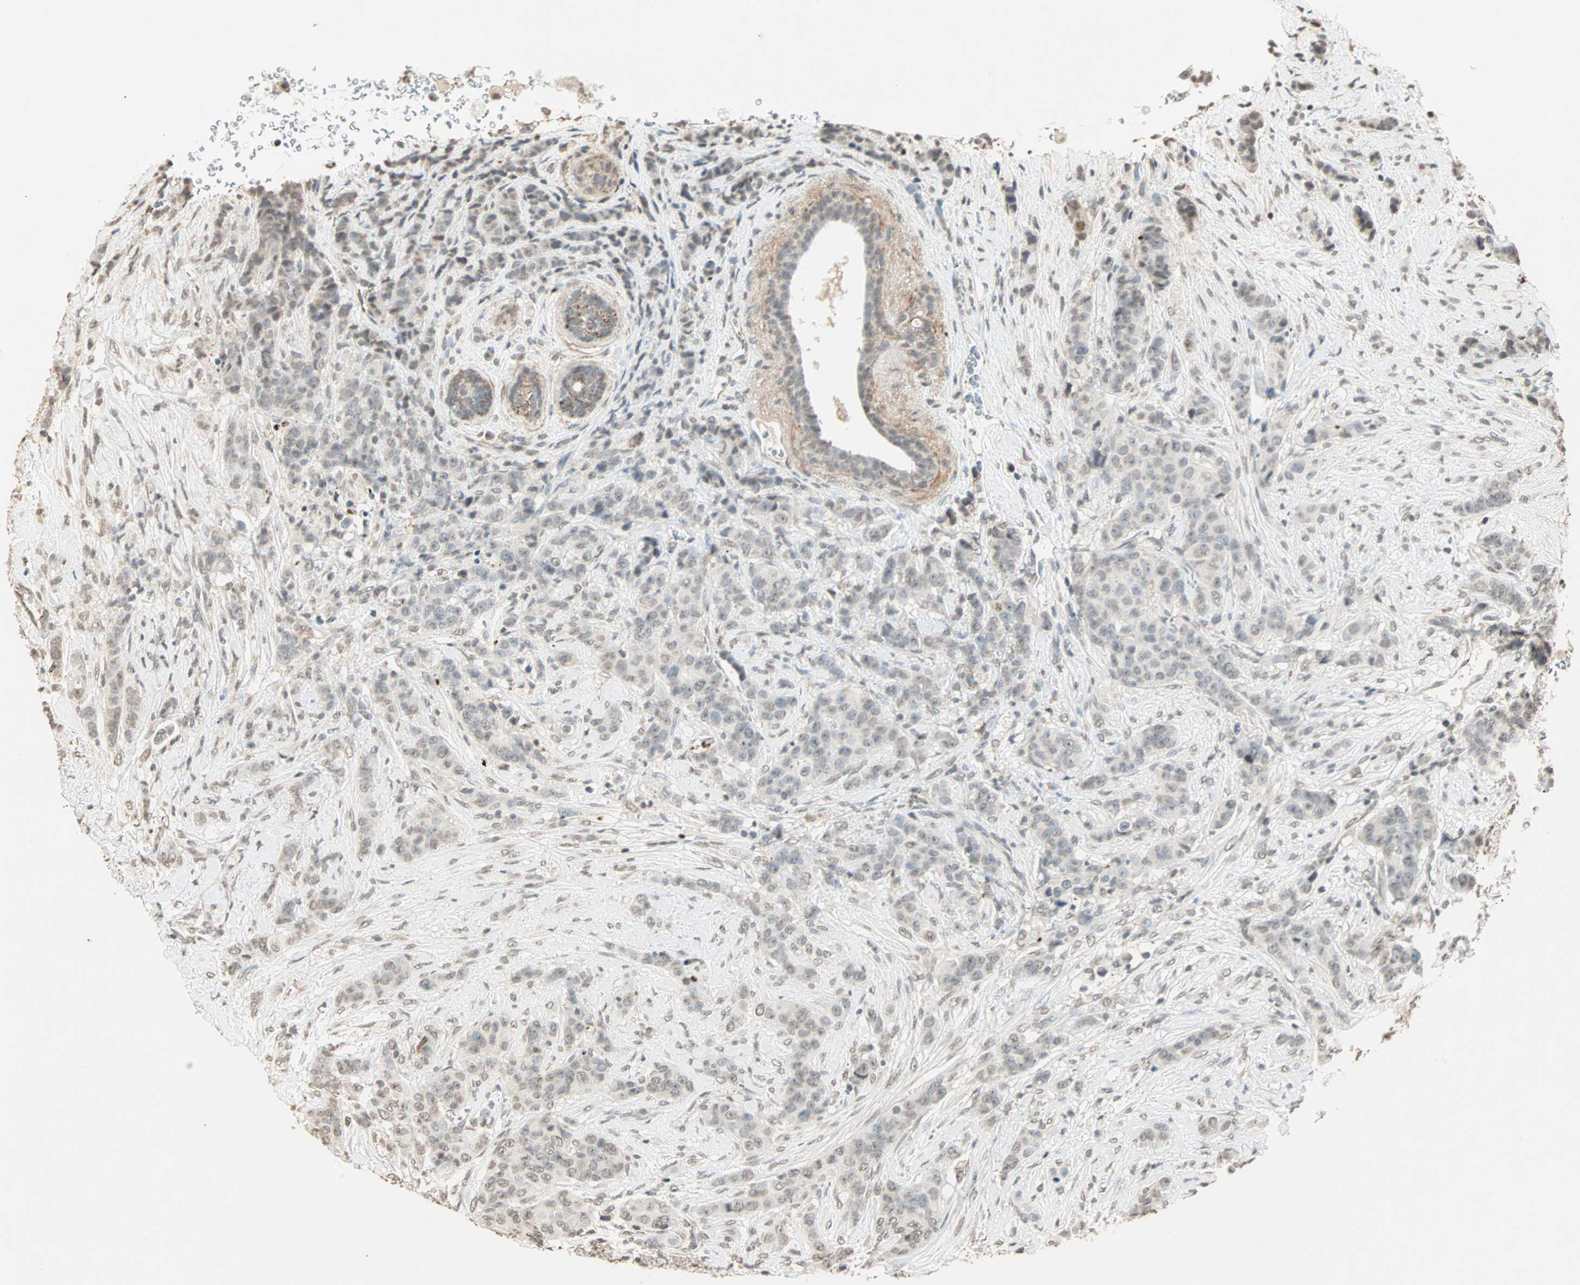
{"staining": {"intensity": "weak", "quantity": "25%-75%", "location": "nuclear"}, "tissue": "breast cancer", "cell_type": "Tumor cells", "image_type": "cancer", "snomed": [{"axis": "morphology", "description": "Duct carcinoma"}, {"axis": "topography", "description": "Breast"}], "caption": "A high-resolution photomicrograph shows immunohistochemistry staining of breast cancer, which shows weak nuclear expression in about 25%-75% of tumor cells. (DAB IHC with brightfield microscopy, high magnification).", "gene": "PRELID1", "patient": {"sex": "female", "age": 40}}